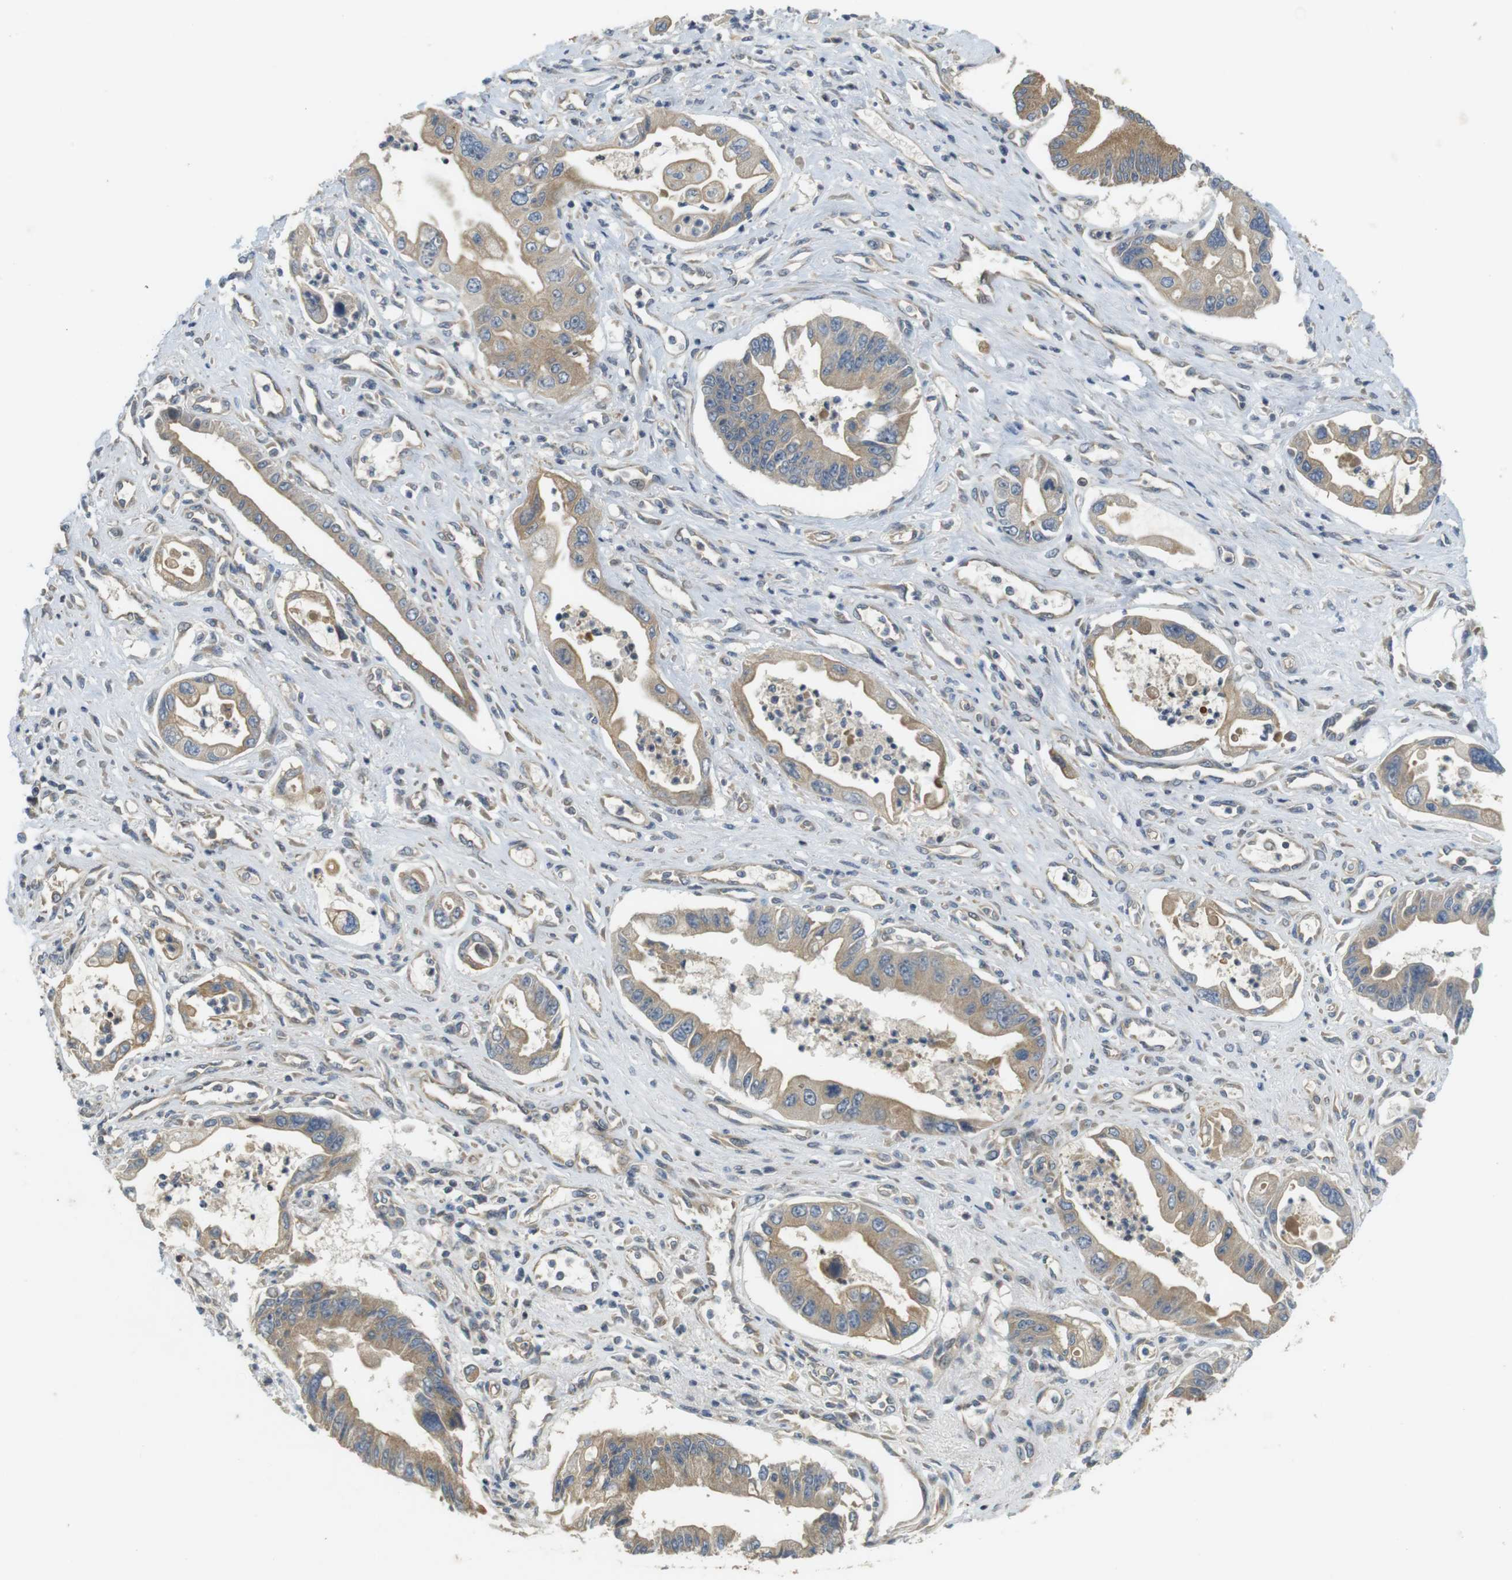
{"staining": {"intensity": "weak", "quantity": ">75%", "location": "cytoplasmic/membranous"}, "tissue": "pancreatic cancer", "cell_type": "Tumor cells", "image_type": "cancer", "snomed": [{"axis": "morphology", "description": "Adenocarcinoma, NOS"}, {"axis": "topography", "description": "Pancreas"}], "caption": "Pancreatic cancer stained for a protein shows weak cytoplasmic/membranous positivity in tumor cells. Using DAB (3,3'-diaminobenzidine) (brown) and hematoxylin (blue) stains, captured at high magnification using brightfield microscopy.", "gene": "CLTC", "patient": {"sex": "male", "age": 56}}